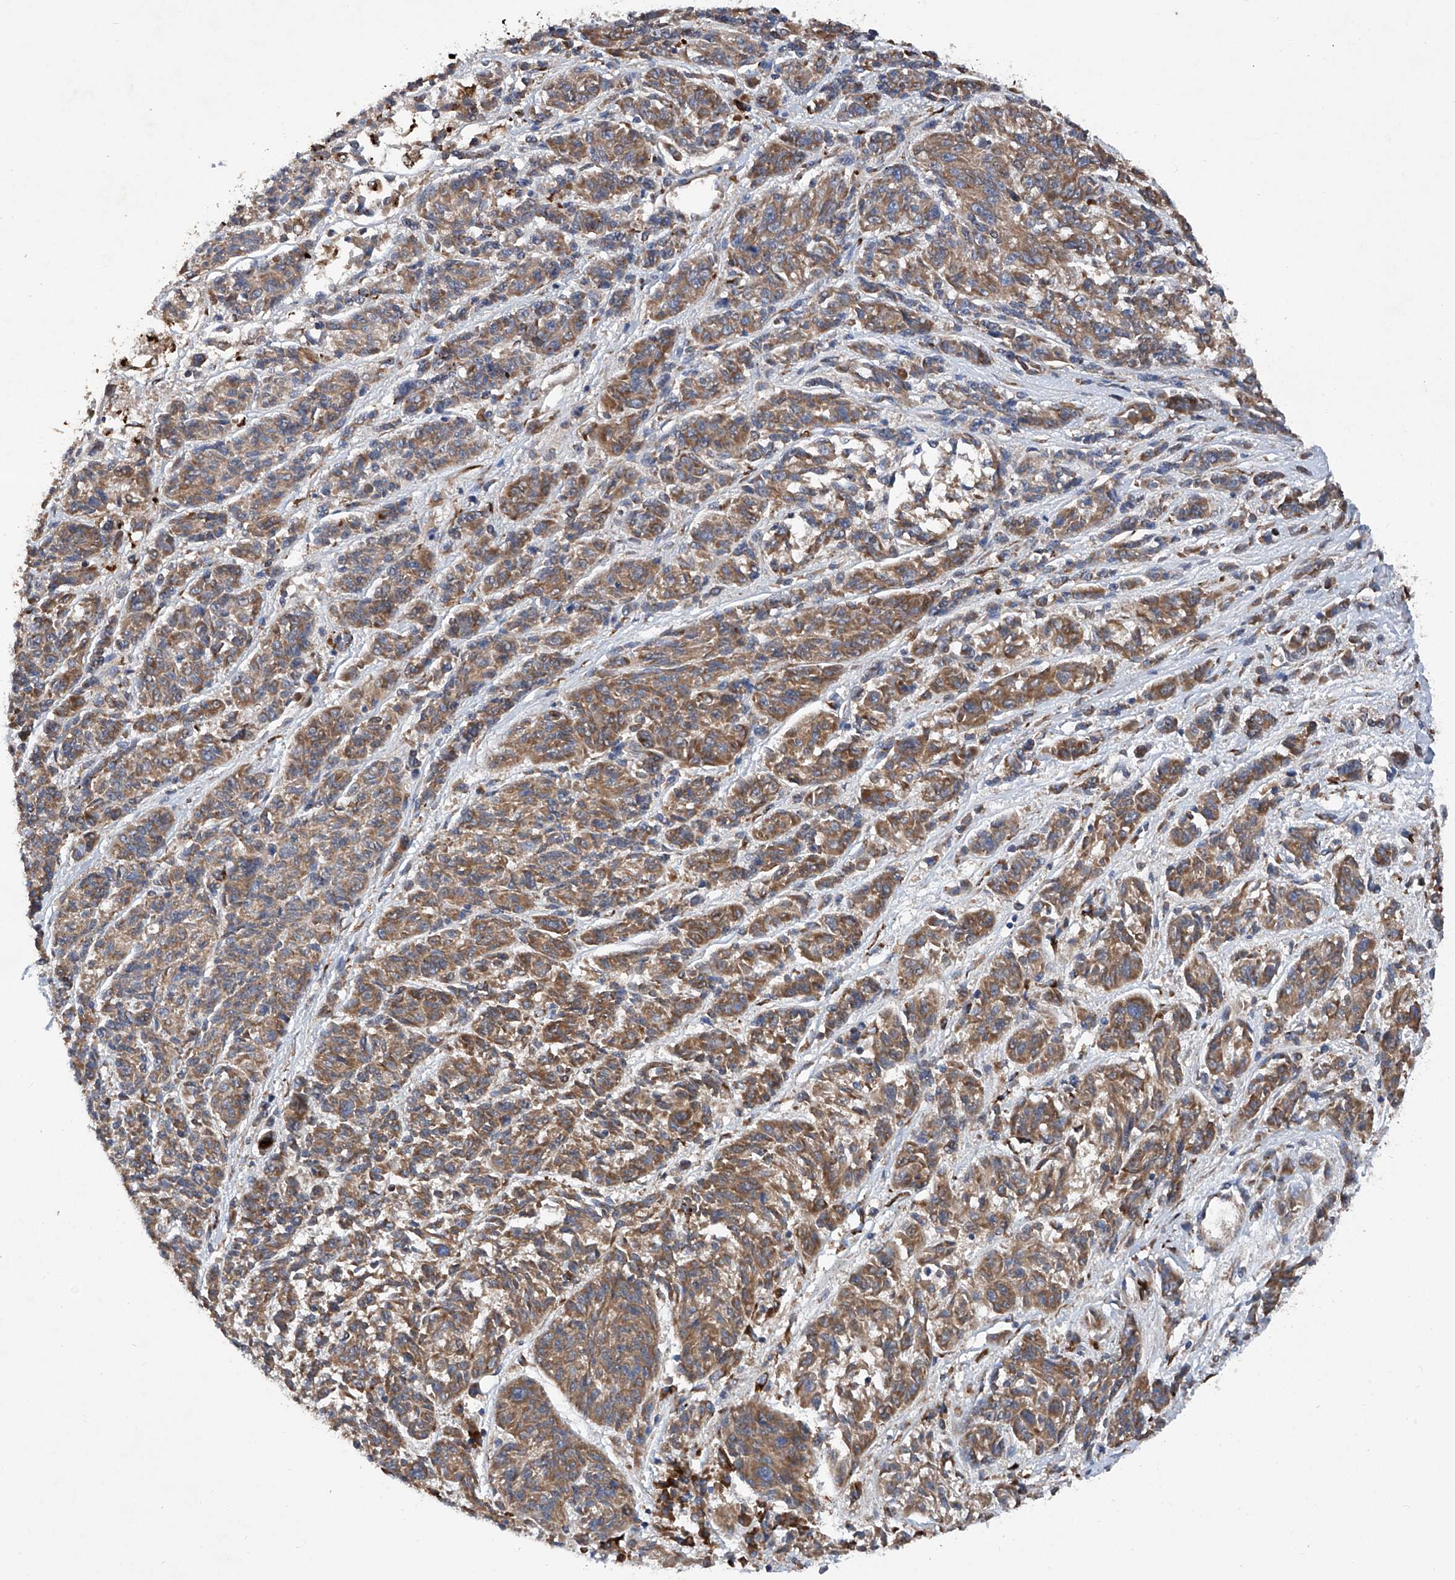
{"staining": {"intensity": "moderate", "quantity": ">75%", "location": "cytoplasmic/membranous"}, "tissue": "melanoma", "cell_type": "Tumor cells", "image_type": "cancer", "snomed": [{"axis": "morphology", "description": "Malignant melanoma, NOS"}, {"axis": "topography", "description": "Skin"}], "caption": "Protein expression analysis of human malignant melanoma reveals moderate cytoplasmic/membranous staining in about >75% of tumor cells.", "gene": "ASCC3", "patient": {"sex": "male", "age": 53}}